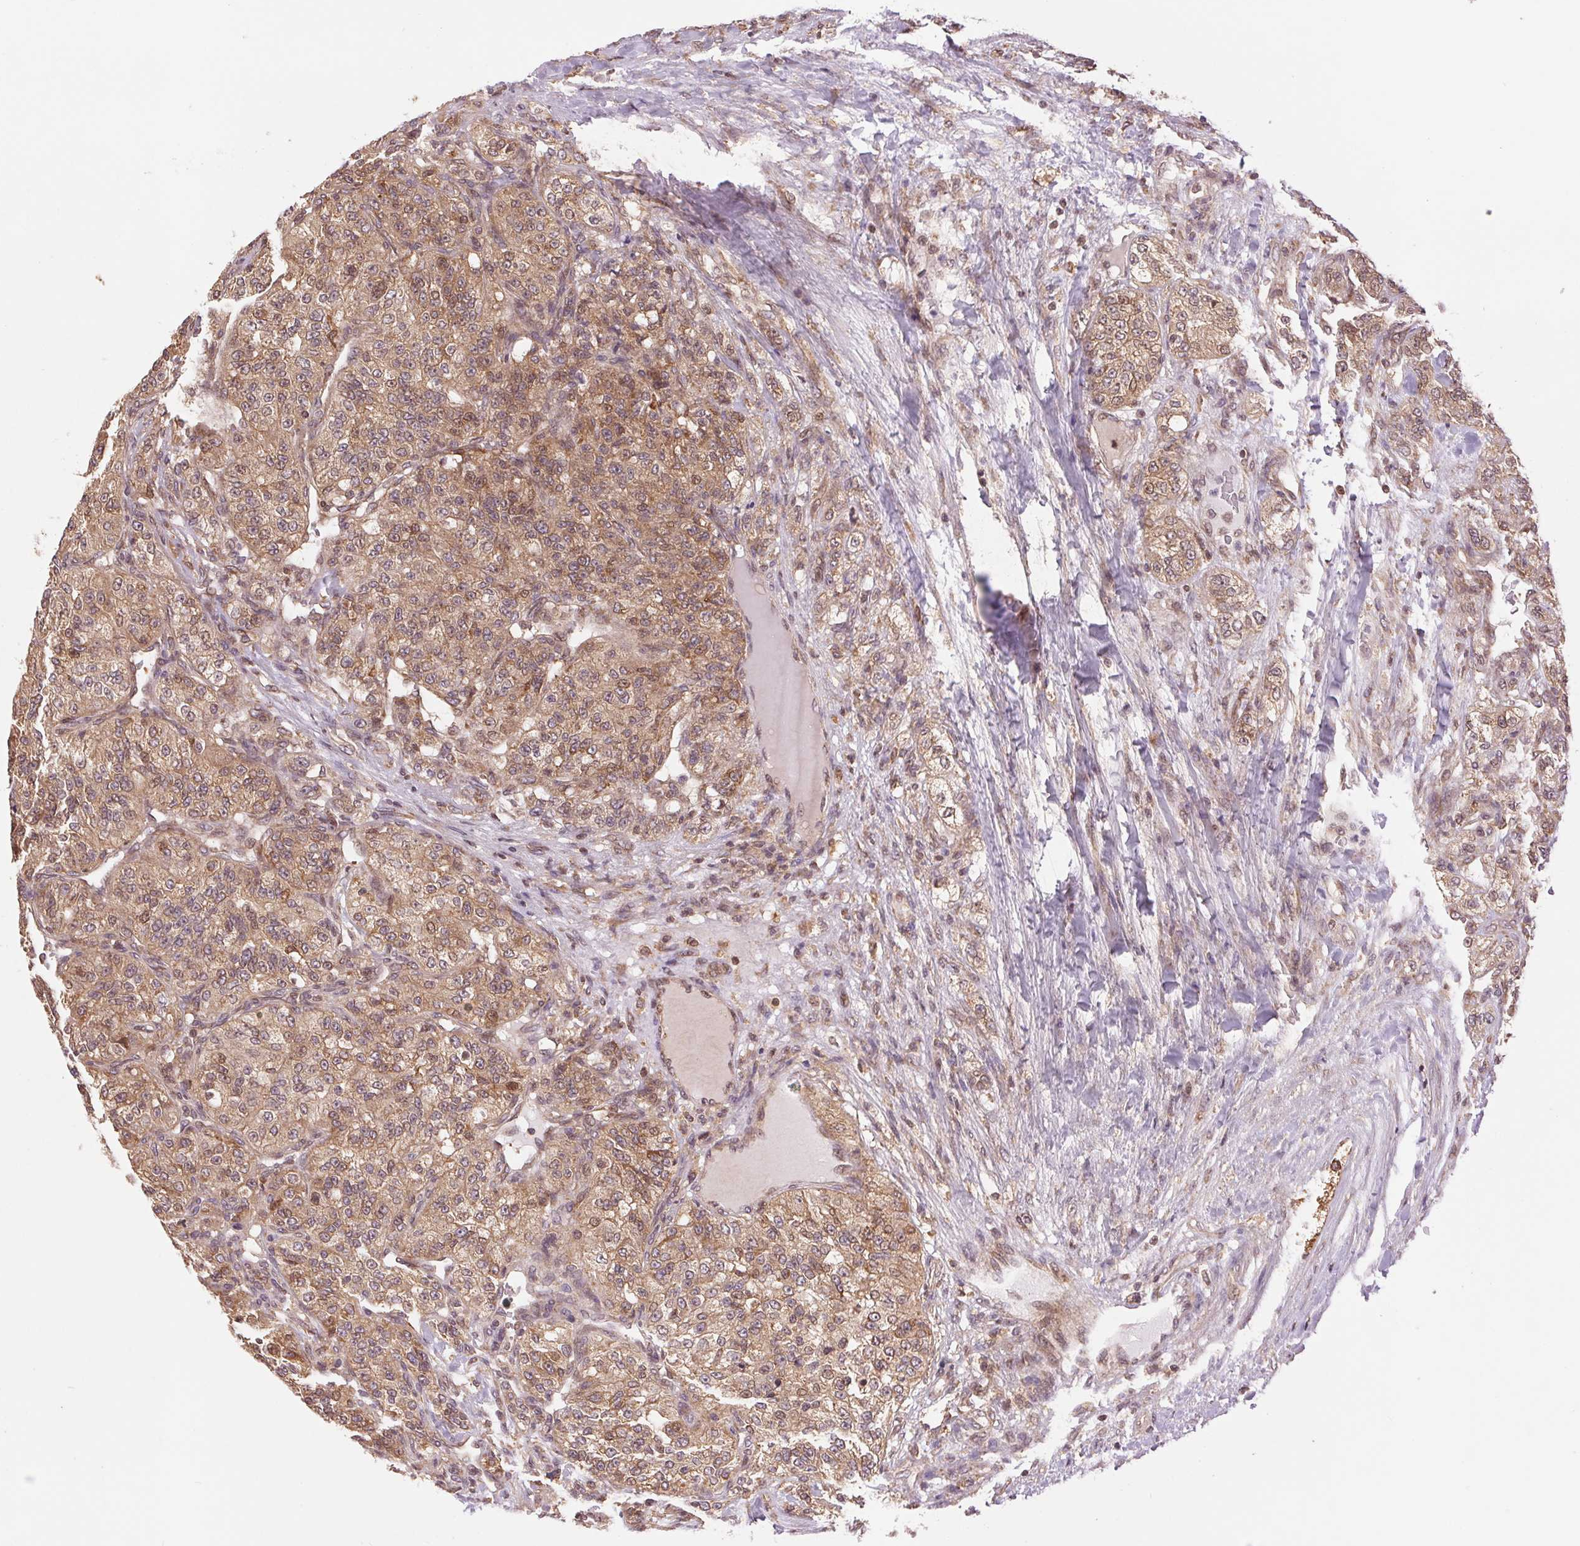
{"staining": {"intensity": "moderate", "quantity": ">75%", "location": "cytoplasmic/membranous"}, "tissue": "renal cancer", "cell_type": "Tumor cells", "image_type": "cancer", "snomed": [{"axis": "morphology", "description": "Adenocarcinoma, NOS"}, {"axis": "topography", "description": "Kidney"}], "caption": "Tumor cells show moderate cytoplasmic/membranous expression in about >75% of cells in renal adenocarcinoma.", "gene": "BTF3L4", "patient": {"sex": "female", "age": 63}}